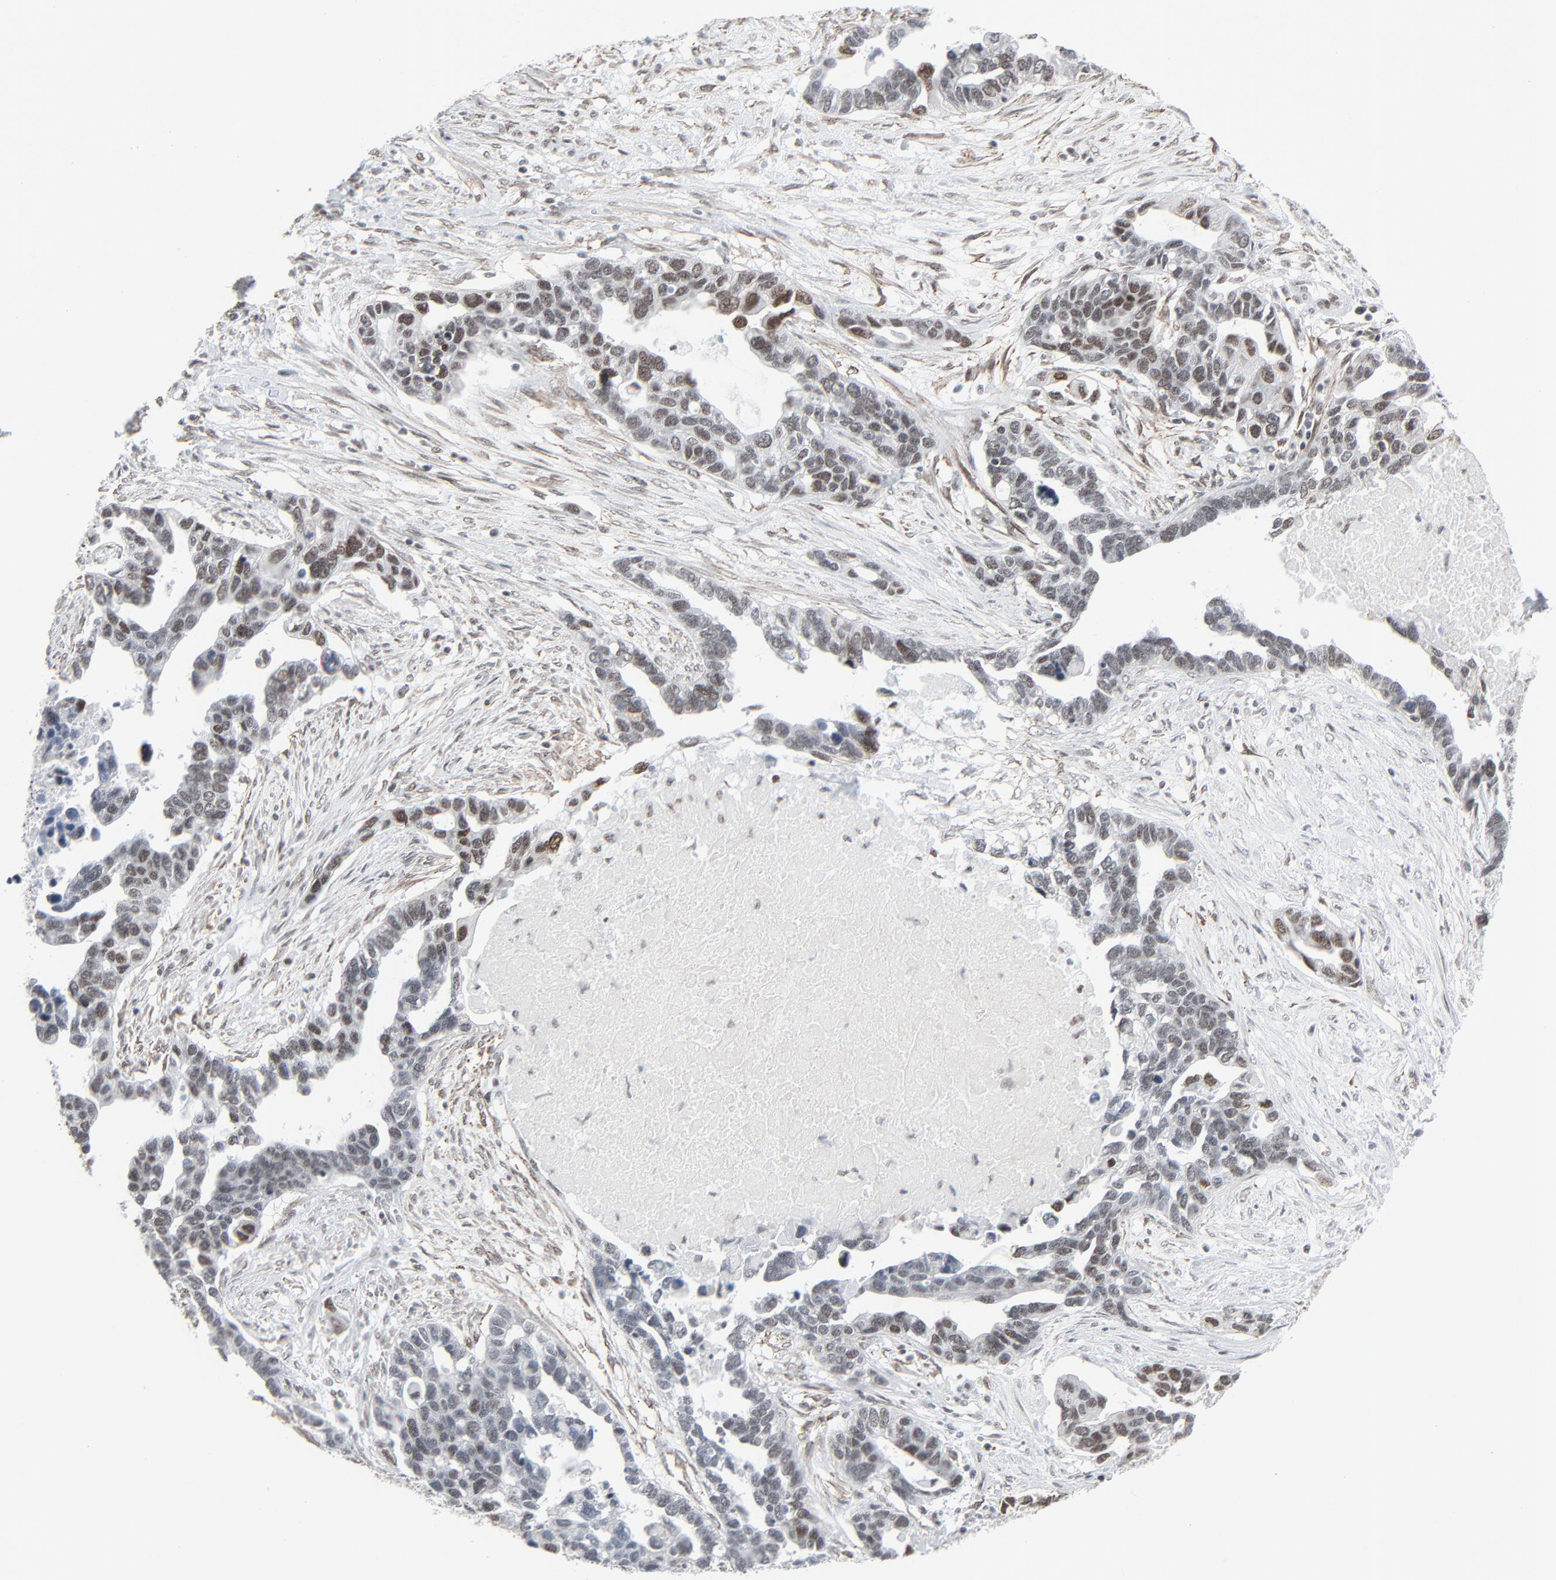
{"staining": {"intensity": "moderate", "quantity": "25%-75%", "location": "nuclear"}, "tissue": "ovarian cancer", "cell_type": "Tumor cells", "image_type": "cancer", "snomed": [{"axis": "morphology", "description": "Cystadenocarcinoma, serous, NOS"}, {"axis": "topography", "description": "Ovary"}], "caption": "Serous cystadenocarcinoma (ovarian) tissue shows moderate nuclear expression in about 25%-75% of tumor cells Using DAB (3,3'-diaminobenzidine) (brown) and hematoxylin (blue) stains, captured at high magnification using brightfield microscopy.", "gene": "FBXO28", "patient": {"sex": "female", "age": 54}}